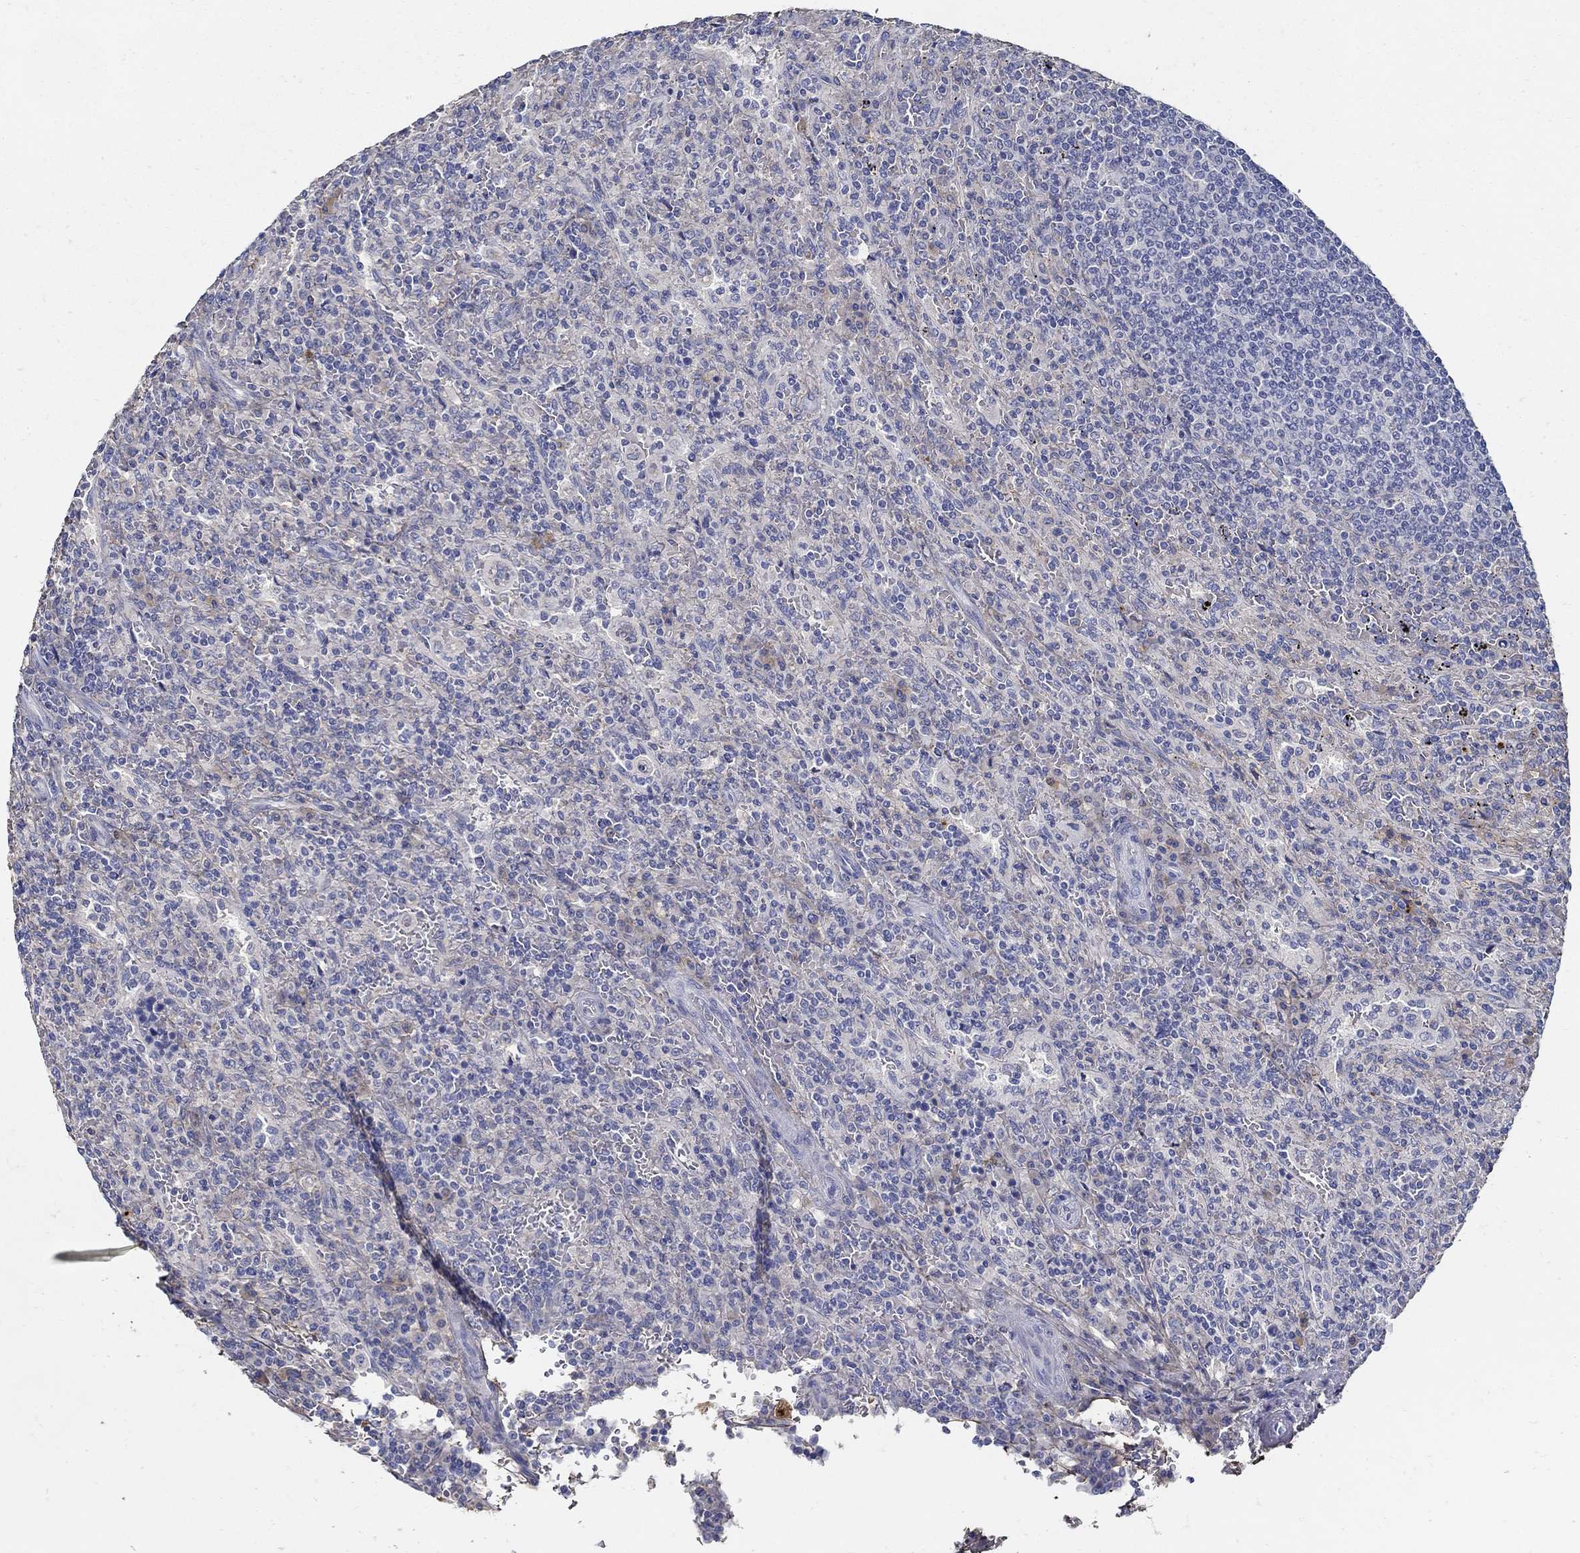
{"staining": {"intensity": "negative", "quantity": "none", "location": "none"}, "tissue": "lymphoma", "cell_type": "Tumor cells", "image_type": "cancer", "snomed": [{"axis": "morphology", "description": "Malignant lymphoma, non-Hodgkin's type, Low grade"}, {"axis": "topography", "description": "Spleen"}], "caption": "DAB immunohistochemical staining of lymphoma shows no significant positivity in tumor cells.", "gene": "TGFBI", "patient": {"sex": "male", "age": 62}}